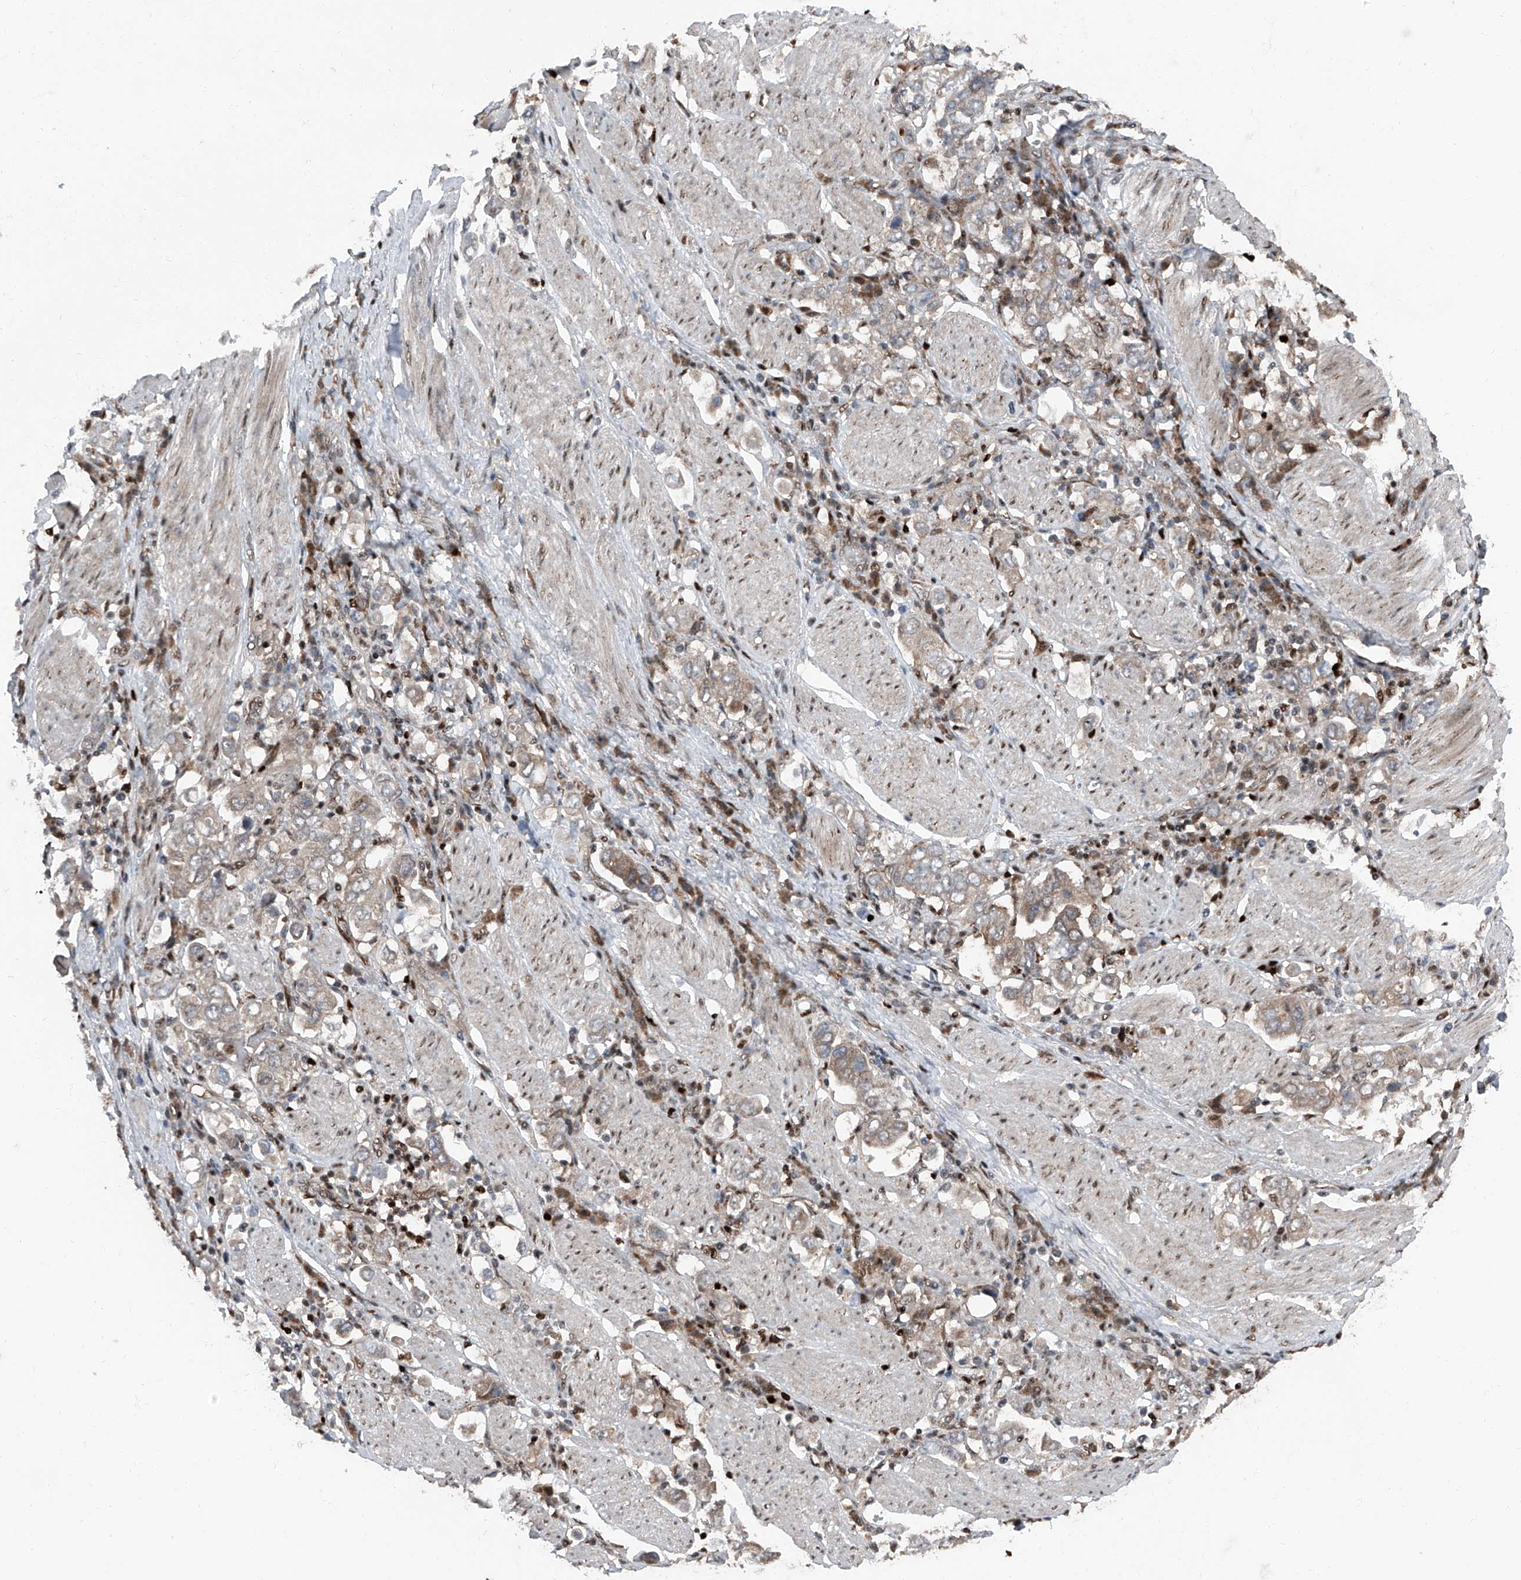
{"staining": {"intensity": "weak", "quantity": ">75%", "location": "cytoplasmic/membranous"}, "tissue": "stomach cancer", "cell_type": "Tumor cells", "image_type": "cancer", "snomed": [{"axis": "morphology", "description": "Adenocarcinoma, NOS"}, {"axis": "topography", "description": "Stomach, upper"}], "caption": "Stomach cancer (adenocarcinoma) was stained to show a protein in brown. There is low levels of weak cytoplasmic/membranous staining in about >75% of tumor cells.", "gene": "FKBP5", "patient": {"sex": "male", "age": 62}}